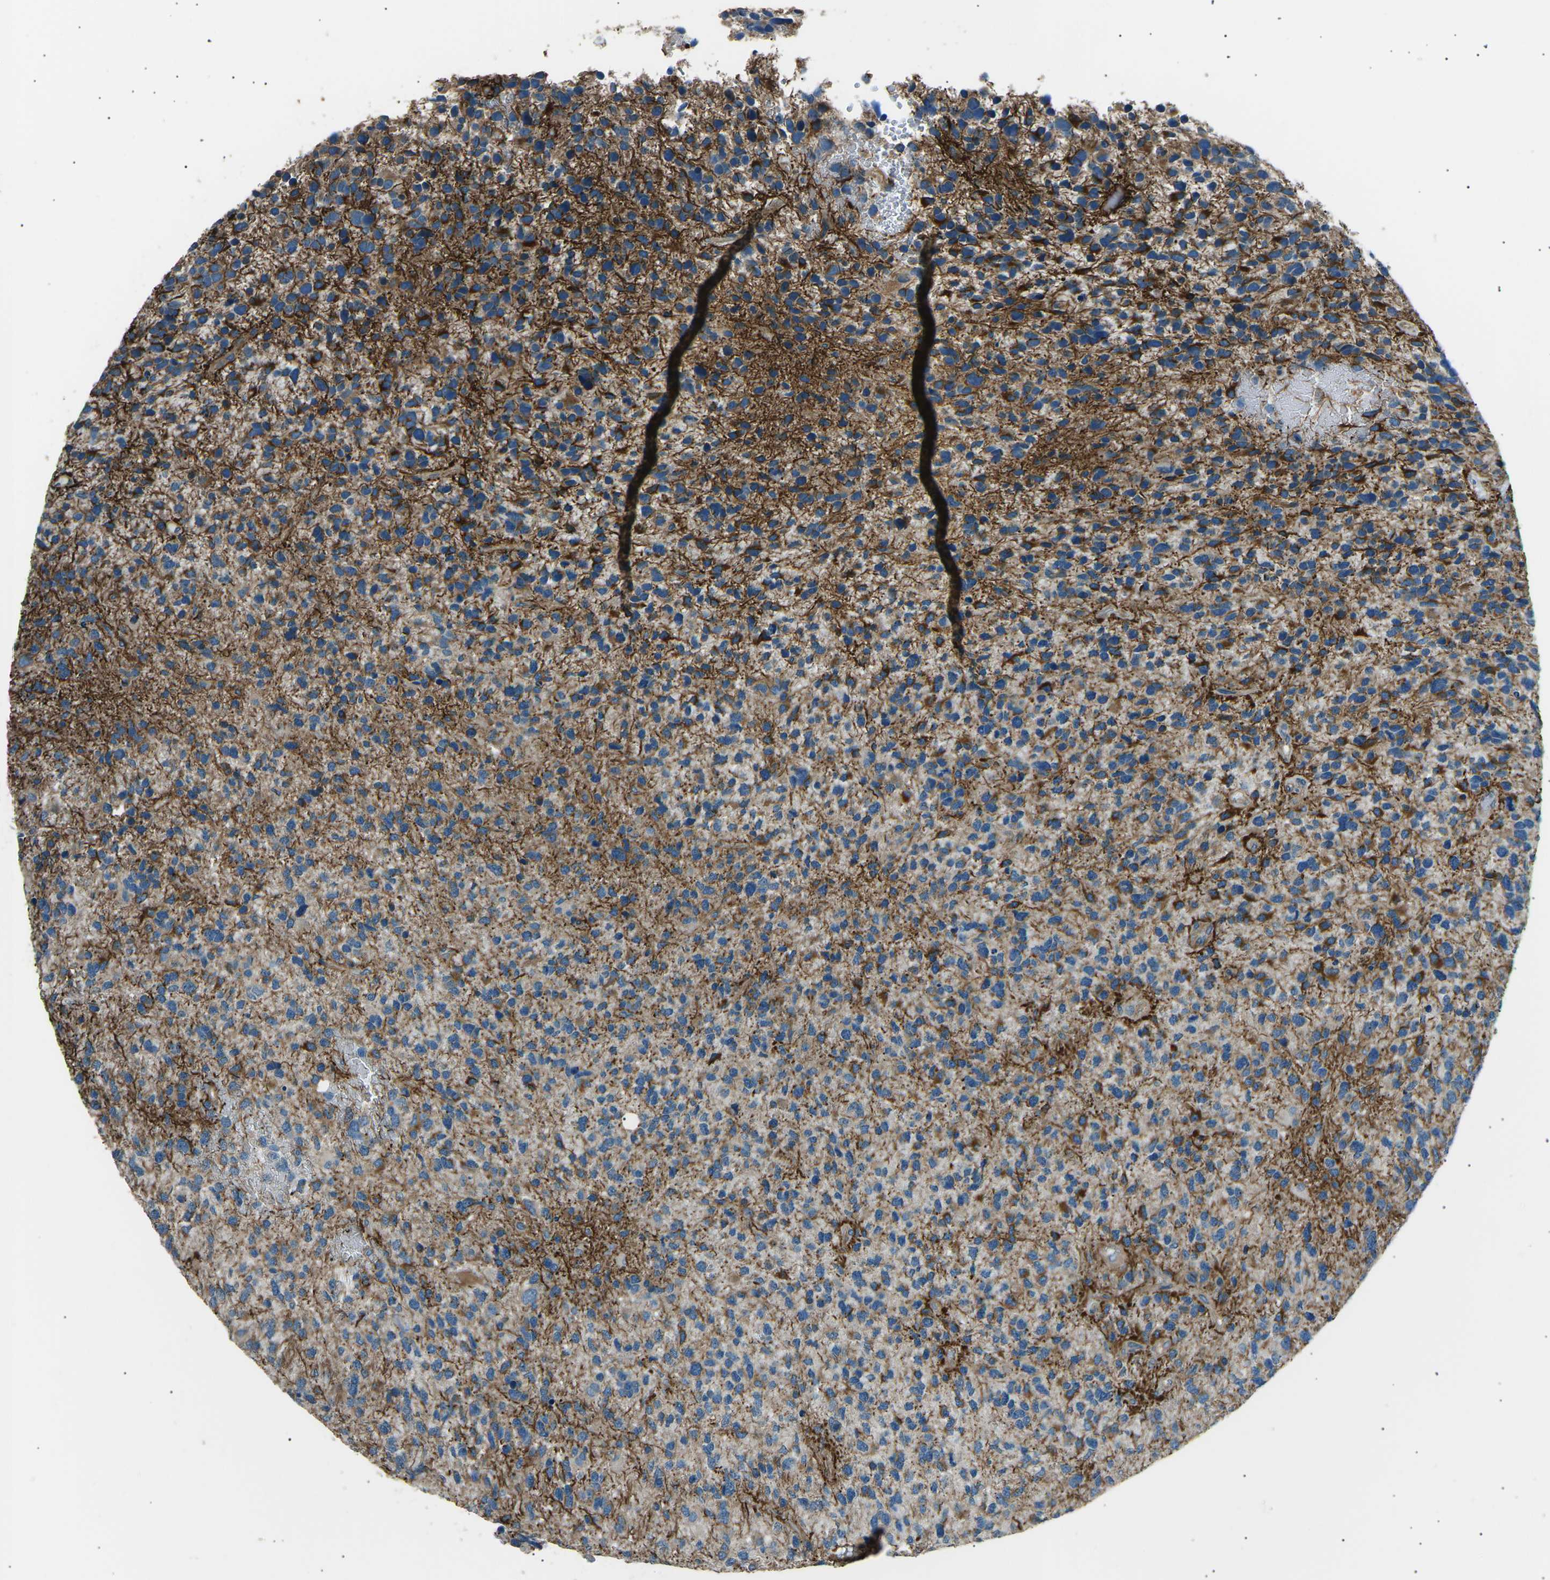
{"staining": {"intensity": "moderate", "quantity": "25%-75%", "location": "cytoplasmic/membranous"}, "tissue": "glioma", "cell_type": "Tumor cells", "image_type": "cancer", "snomed": [{"axis": "morphology", "description": "Glioma, malignant, High grade"}, {"axis": "topography", "description": "Brain"}], "caption": "Moderate cytoplasmic/membranous protein staining is appreciated in about 25%-75% of tumor cells in malignant glioma (high-grade).", "gene": "SLK", "patient": {"sex": "female", "age": 58}}